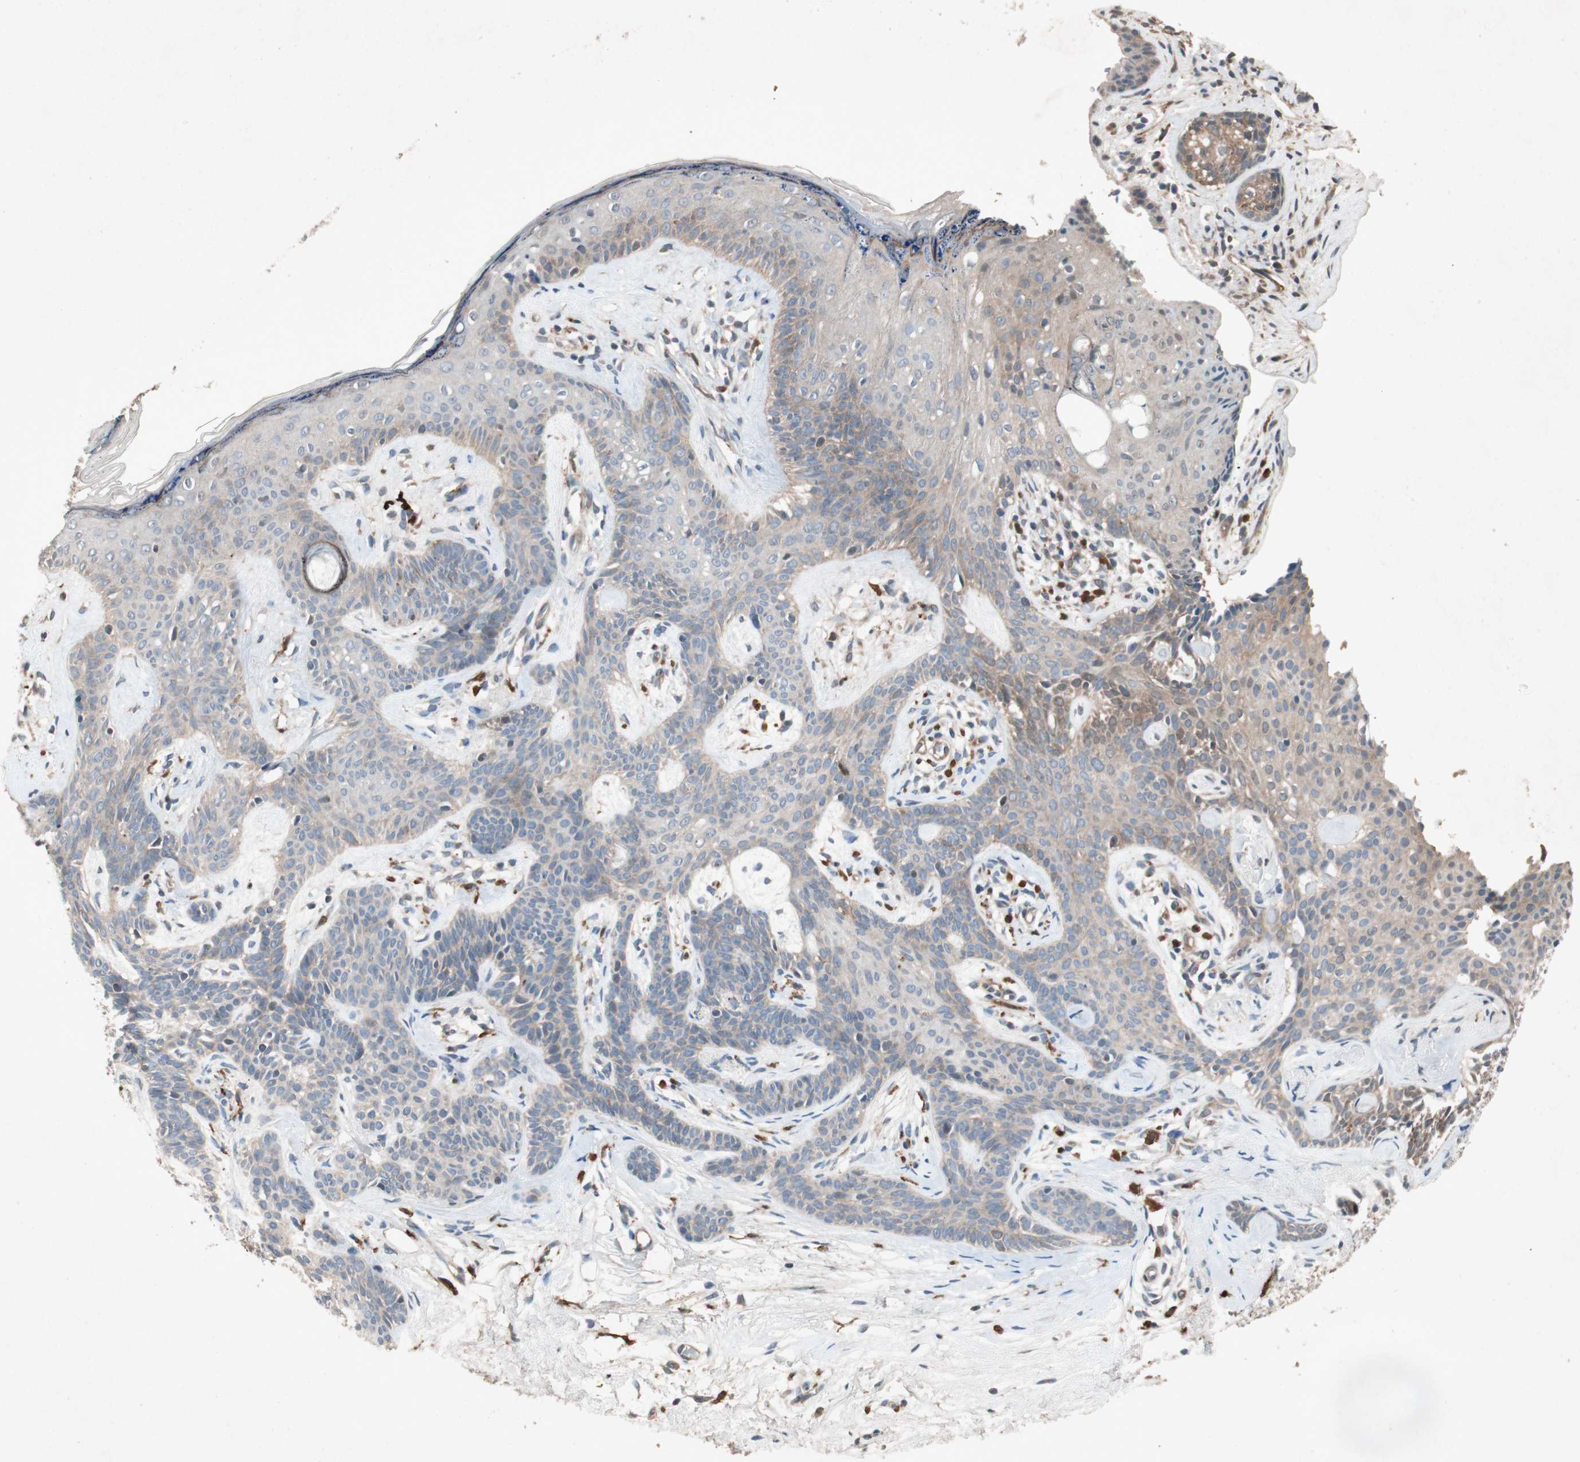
{"staining": {"intensity": "weak", "quantity": "<25%", "location": "cytoplasmic/membranous"}, "tissue": "skin cancer", "cell_type": "Tumor cells", "image_type": "cancer", "snomed": [{"axis": "morphology", "description": "Developmental malformation"}, {"axis": "morphology", "description": "Basal cell carcinoma"}, {"axis": "topography", "description": "Skin"}], "caption": "High power microscopy micrograph of an immunohistochemistry (IHC) photomicrograph of skin basal cell carcinoma, revealing no significant staining in tumor cells.", "gene": "SDSL", "patient": {"sex": "female", "age": 62}}